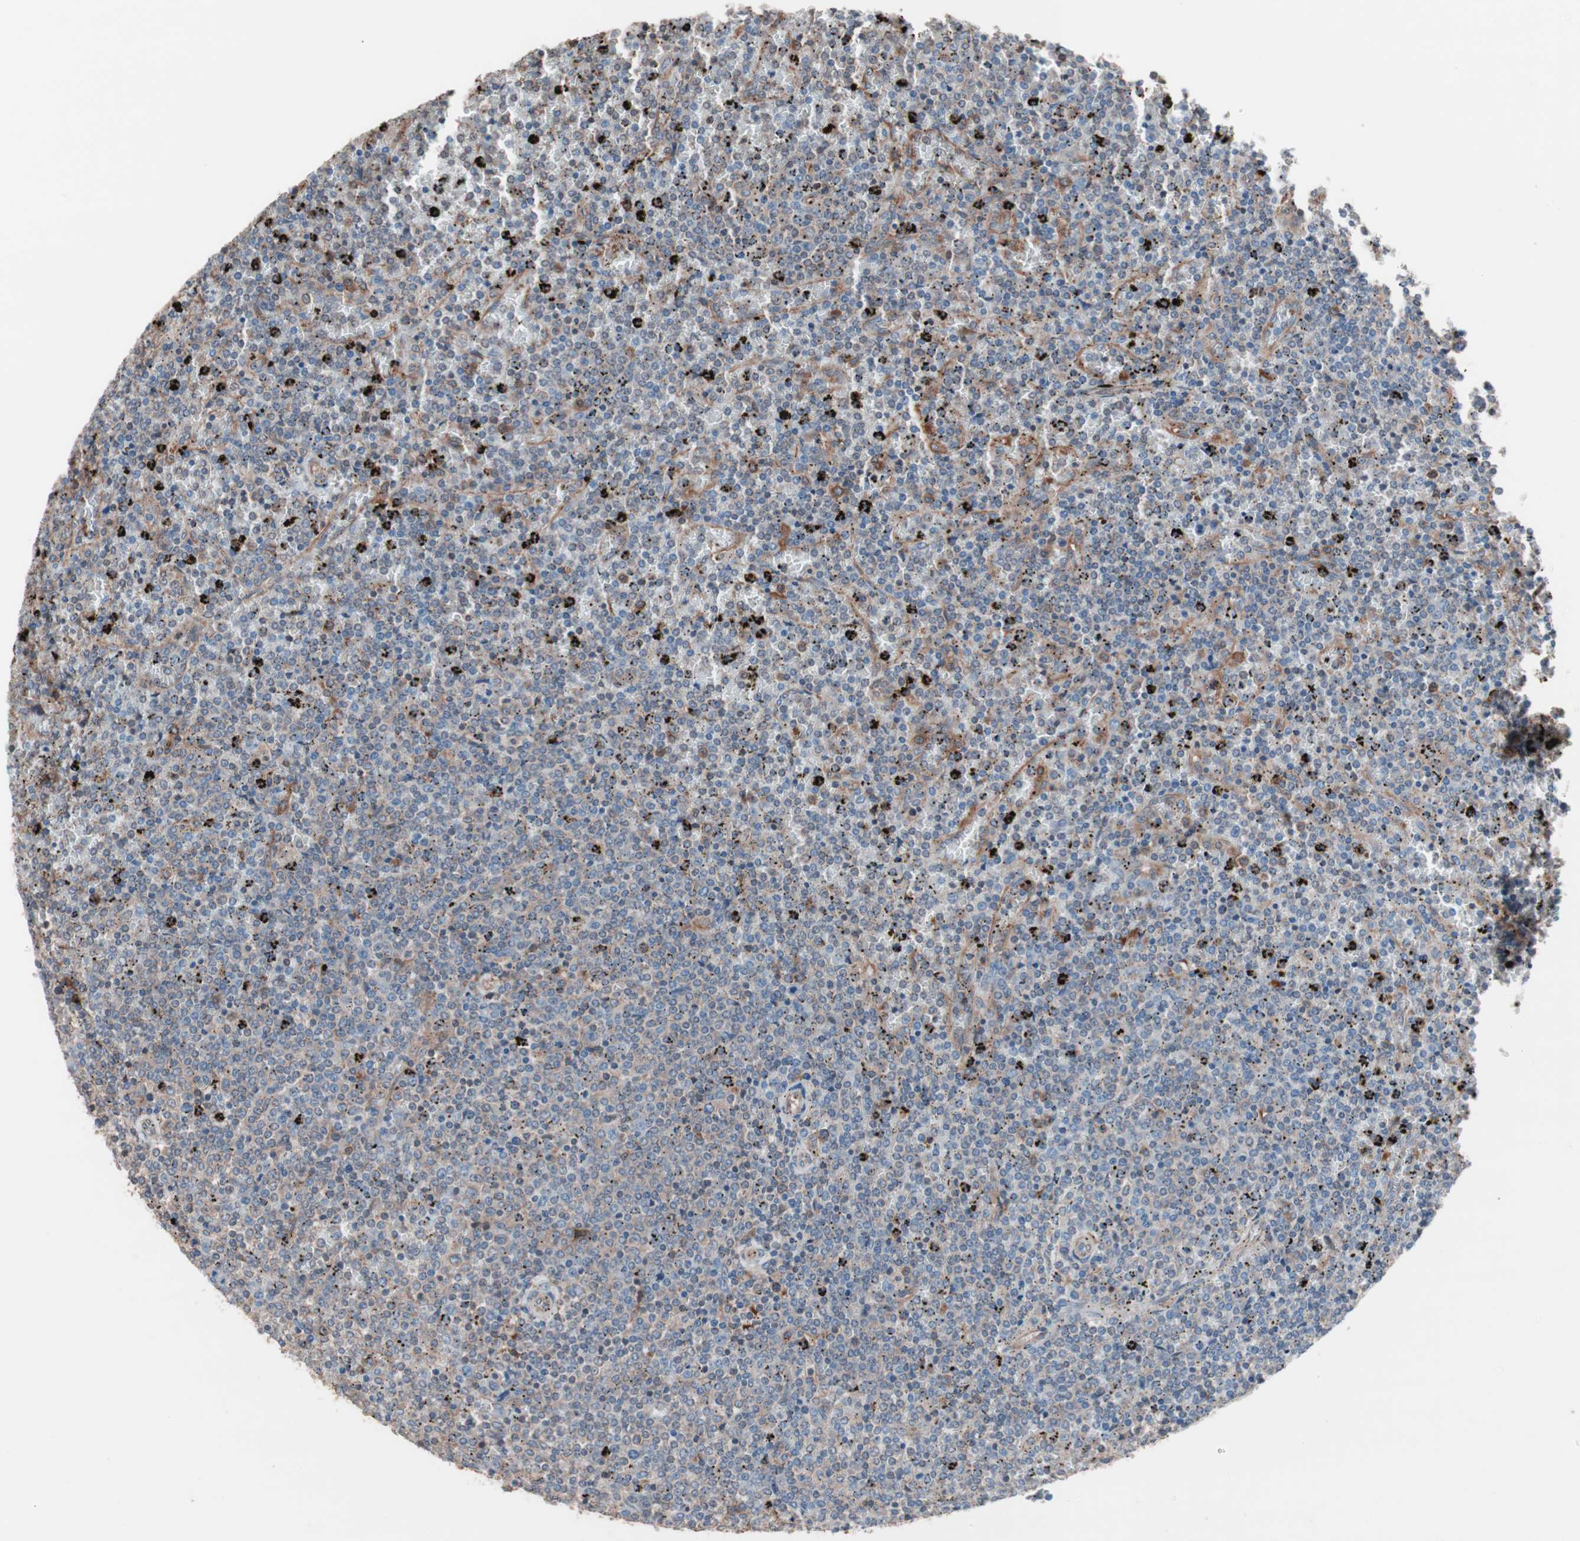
{"staining": {"intensity": "negative", "quantity": "none", "location": "none"}, "tissue": "lymphoma", "cell_type": "Tumor cells", "image_type": "cancer", "snomed": [{"axis": "morphology", "description": "Malignant lymphoma, non-Hodgkin's type, Low grade"}, {"axis": "topography", "description": "Spleen"}], "caption": "Image shows no protein positivity in tumor cells of lymphoma tissue.", "gene": "ATG7", "patient": {"sex": "female", "age": 77}}